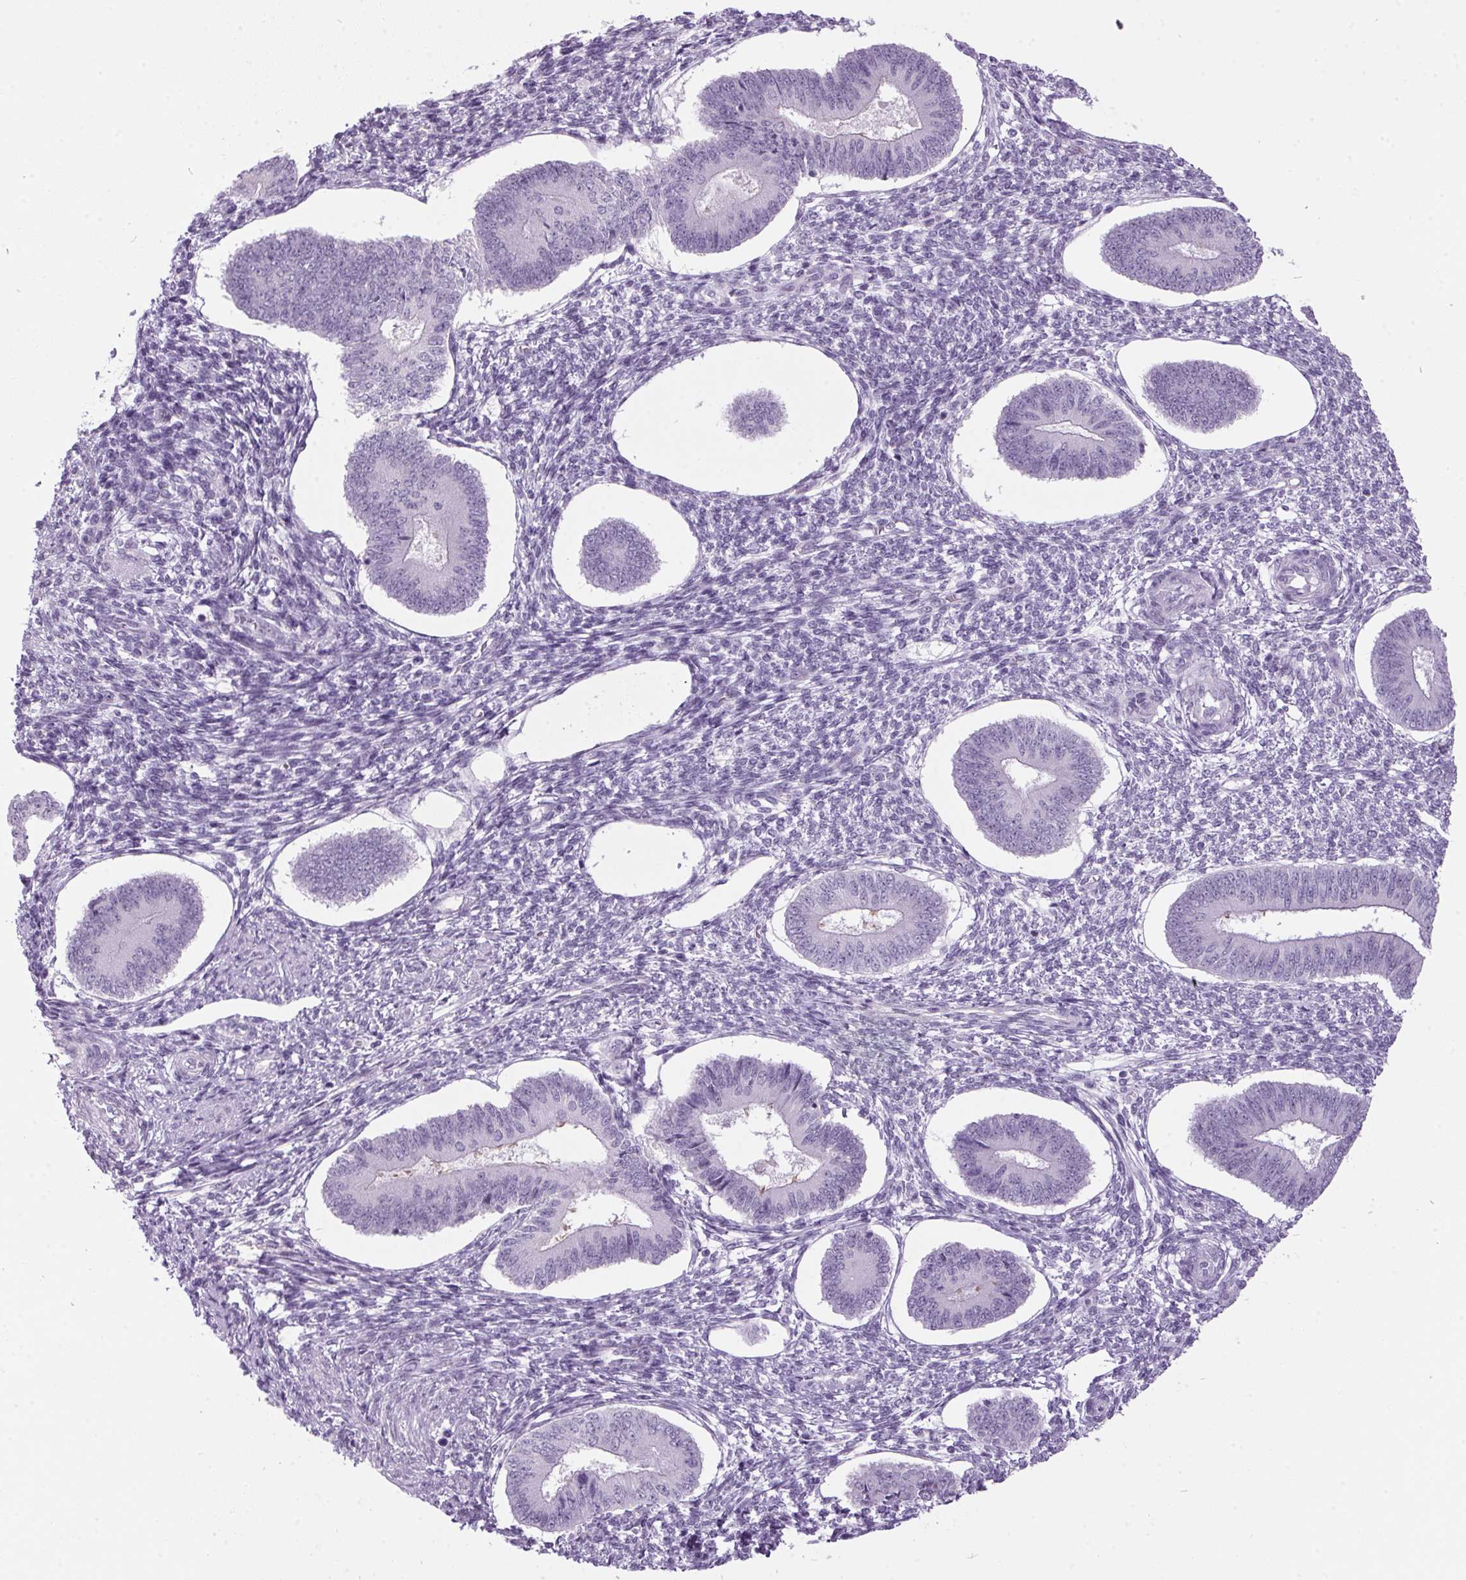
{"staining": {"intensity": "negative", "quantity": "none", "location": "none"}, "tissue": "endometrium", "cell_type": "Cells in endometrial stroma", "image_type": "normal", "snomed": [{"axis": "morphology", "description": "Normal tissue, NOS"}, {"axis": "topography", "description": "Endometrium"}], "caption": "DAB immunohistochemical staining of benign endometrium exhibits no significant staining in cells in endometrial stroma.", "gene": "ODAD2", "patient": {"sex": "female", "age": 42}}